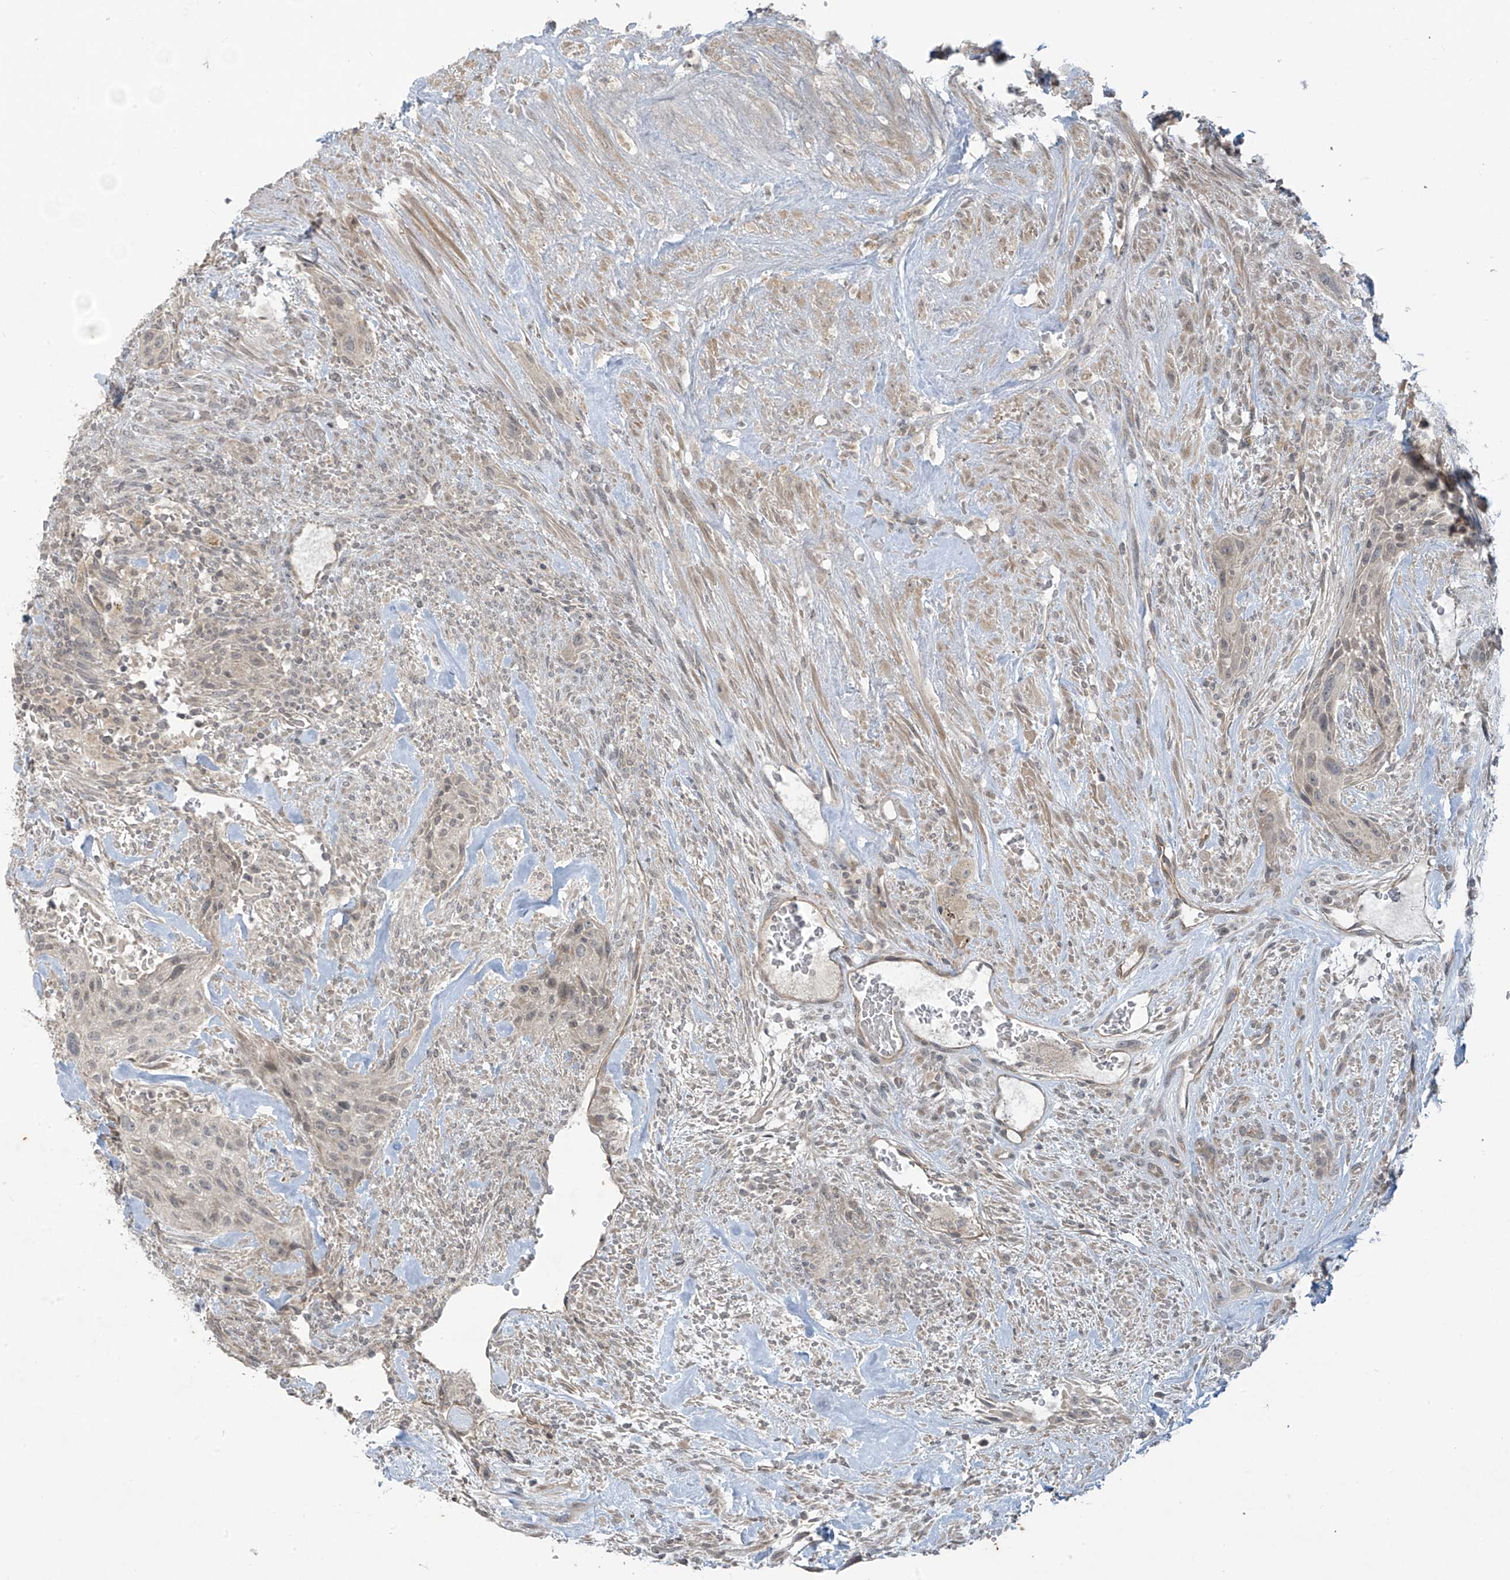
{"staining": {"intensity": "weak", "quantity": "<25%", "location": "cytoplasmic/membranous"}, "tissue": "urothelial cancer", "cell_type": "Tumor cells", "image_type": "cancer", "snomed": [{"axis": "morphology", "description": "Urothelial carcinoma, High grade"}, {"axis": "topography", "description": "Urinary bladder"}], "caption": "Immunohistochemical staining of human urothelial carcinoma (high-grade) displays no significant expression in tumor cells.", "gene": "DGKQ", "patient": {"sex": "male", "age": 35}}